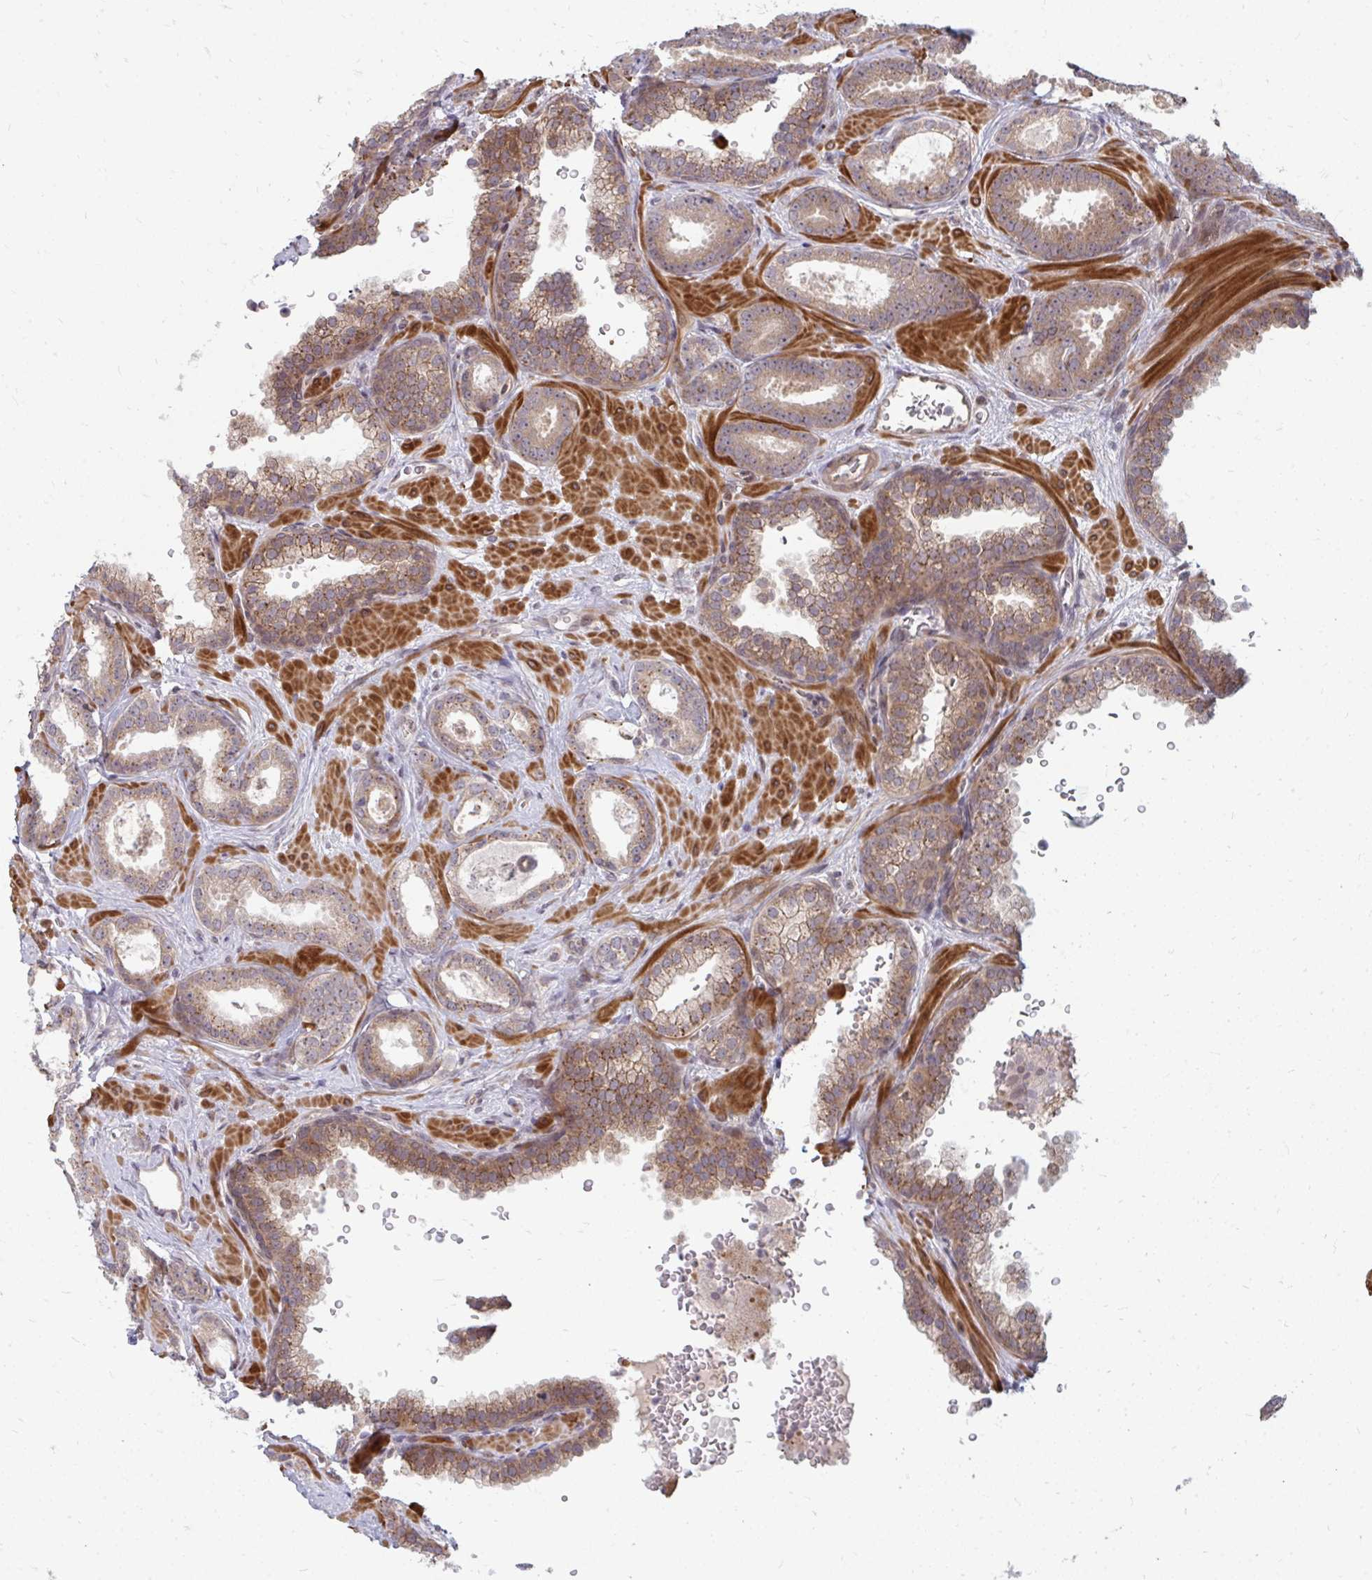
{"staining": {"intensity": "weak", "quantity": ">75%", "location": "cytoplasmic/membranous"}, "tissue": "prostate cancer", "cell_type": "Tumor cells", "image_type": "cancer", "snomed": [{"axis": "morphology", "description": "Adenocarcinoma, High grade"}, {"axis": "topography", "description": "Prostate"}], "caption": "Prostate cancer stained with IHC exhibits weak cytoplasmic/membranous staining in about >75% of tumor cells.", "gene": "ZNF285", "patient": {"sex": "male", "age": 58}}